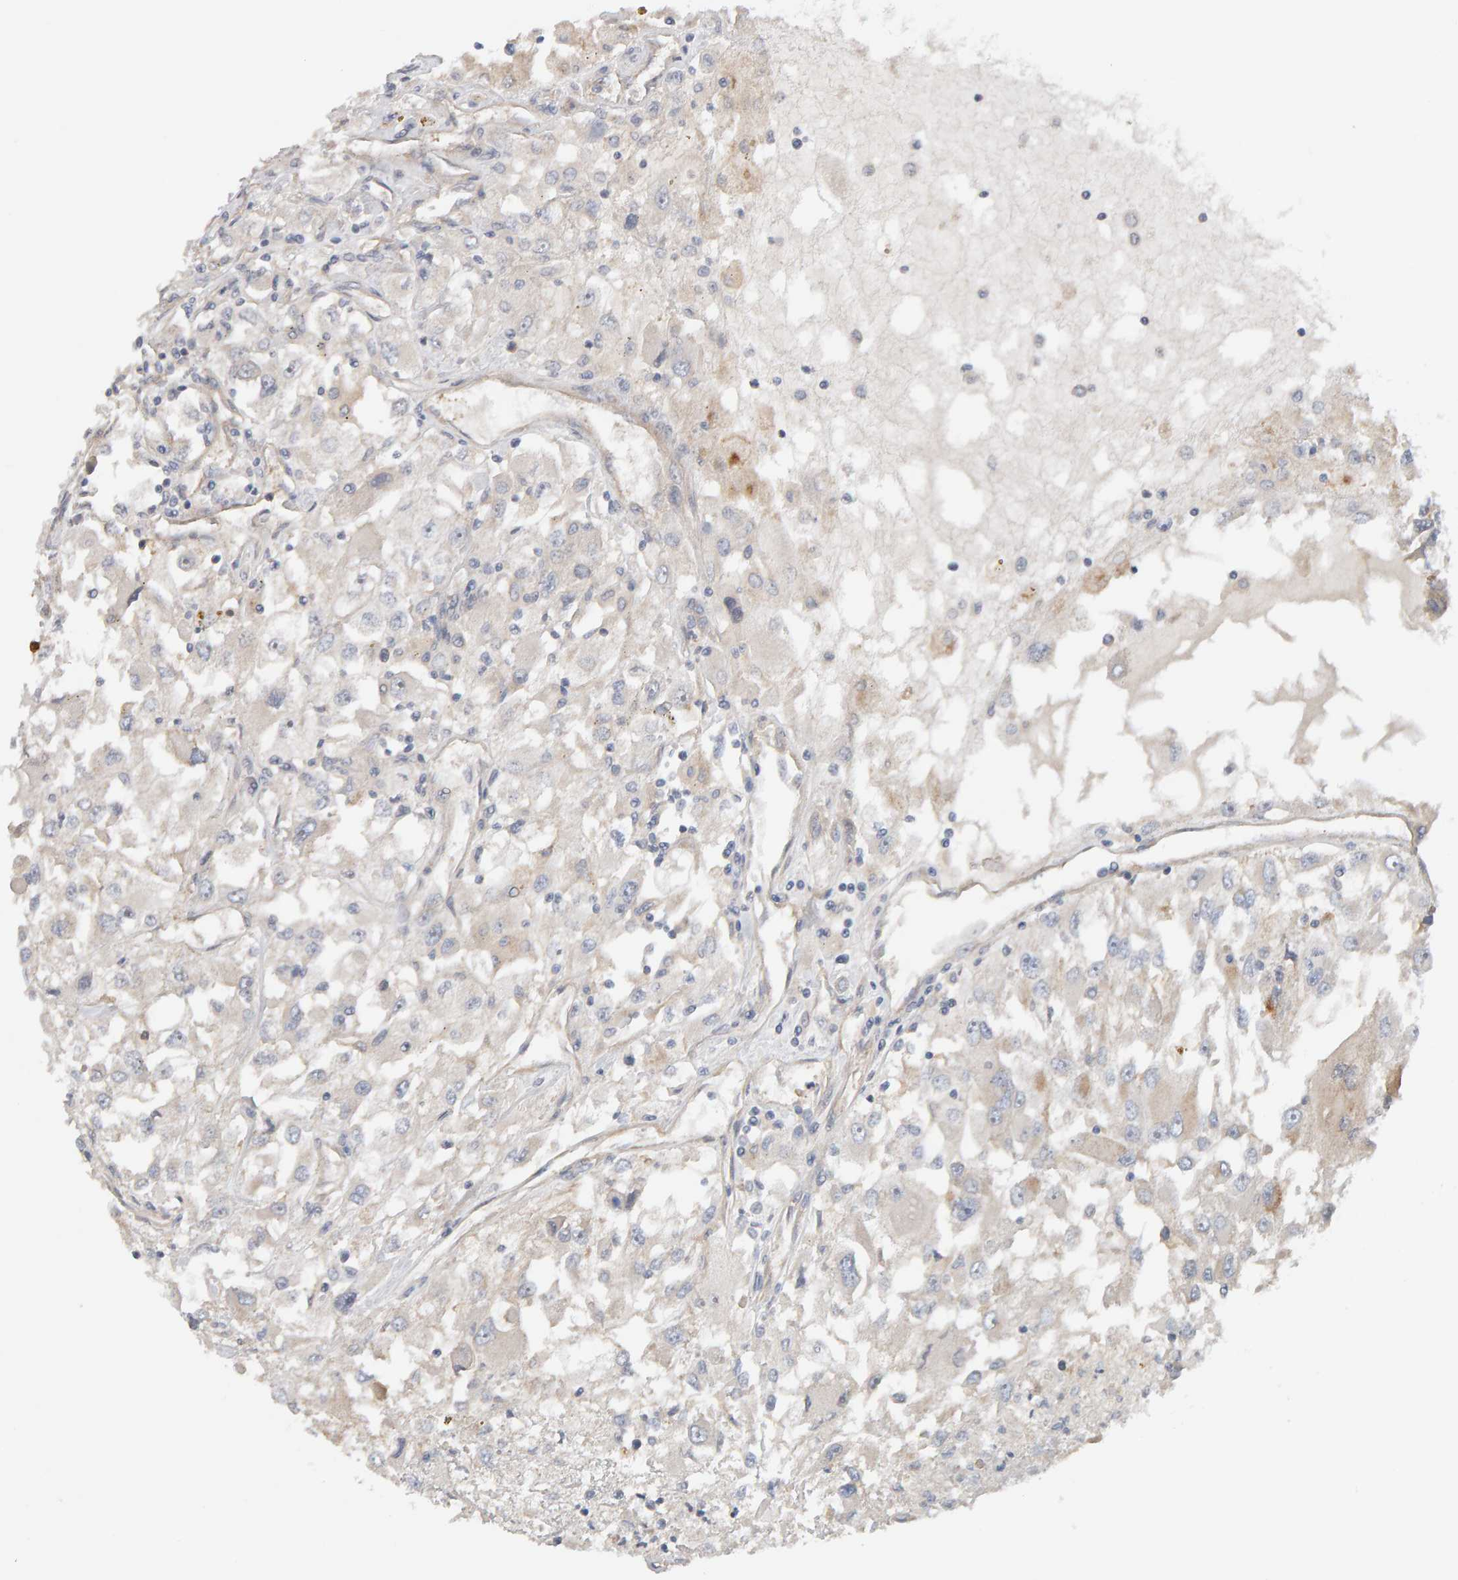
{"staining": {"intensity": "negative", "quantity": "none", "location": "none"}, "tissue": "renal cancer", "cell_type": "Tumor cells", "image_type": "cancer", "snomed": [{"axis": "morphology", "description": "Adenocarcinoma, NOS"}, {"axis": "topography", "description": "Kidney"}], "caption": "DAB (3,3'-diaminobenzidine) immunohistochemical staining of human renal cancer (adenocarcinoma) demonstrates no significant staining in tumor cells. Nuclei are stained in blue.", "gene": "PPP1R16A", "patient": {"sex": "female", "age": 52}}